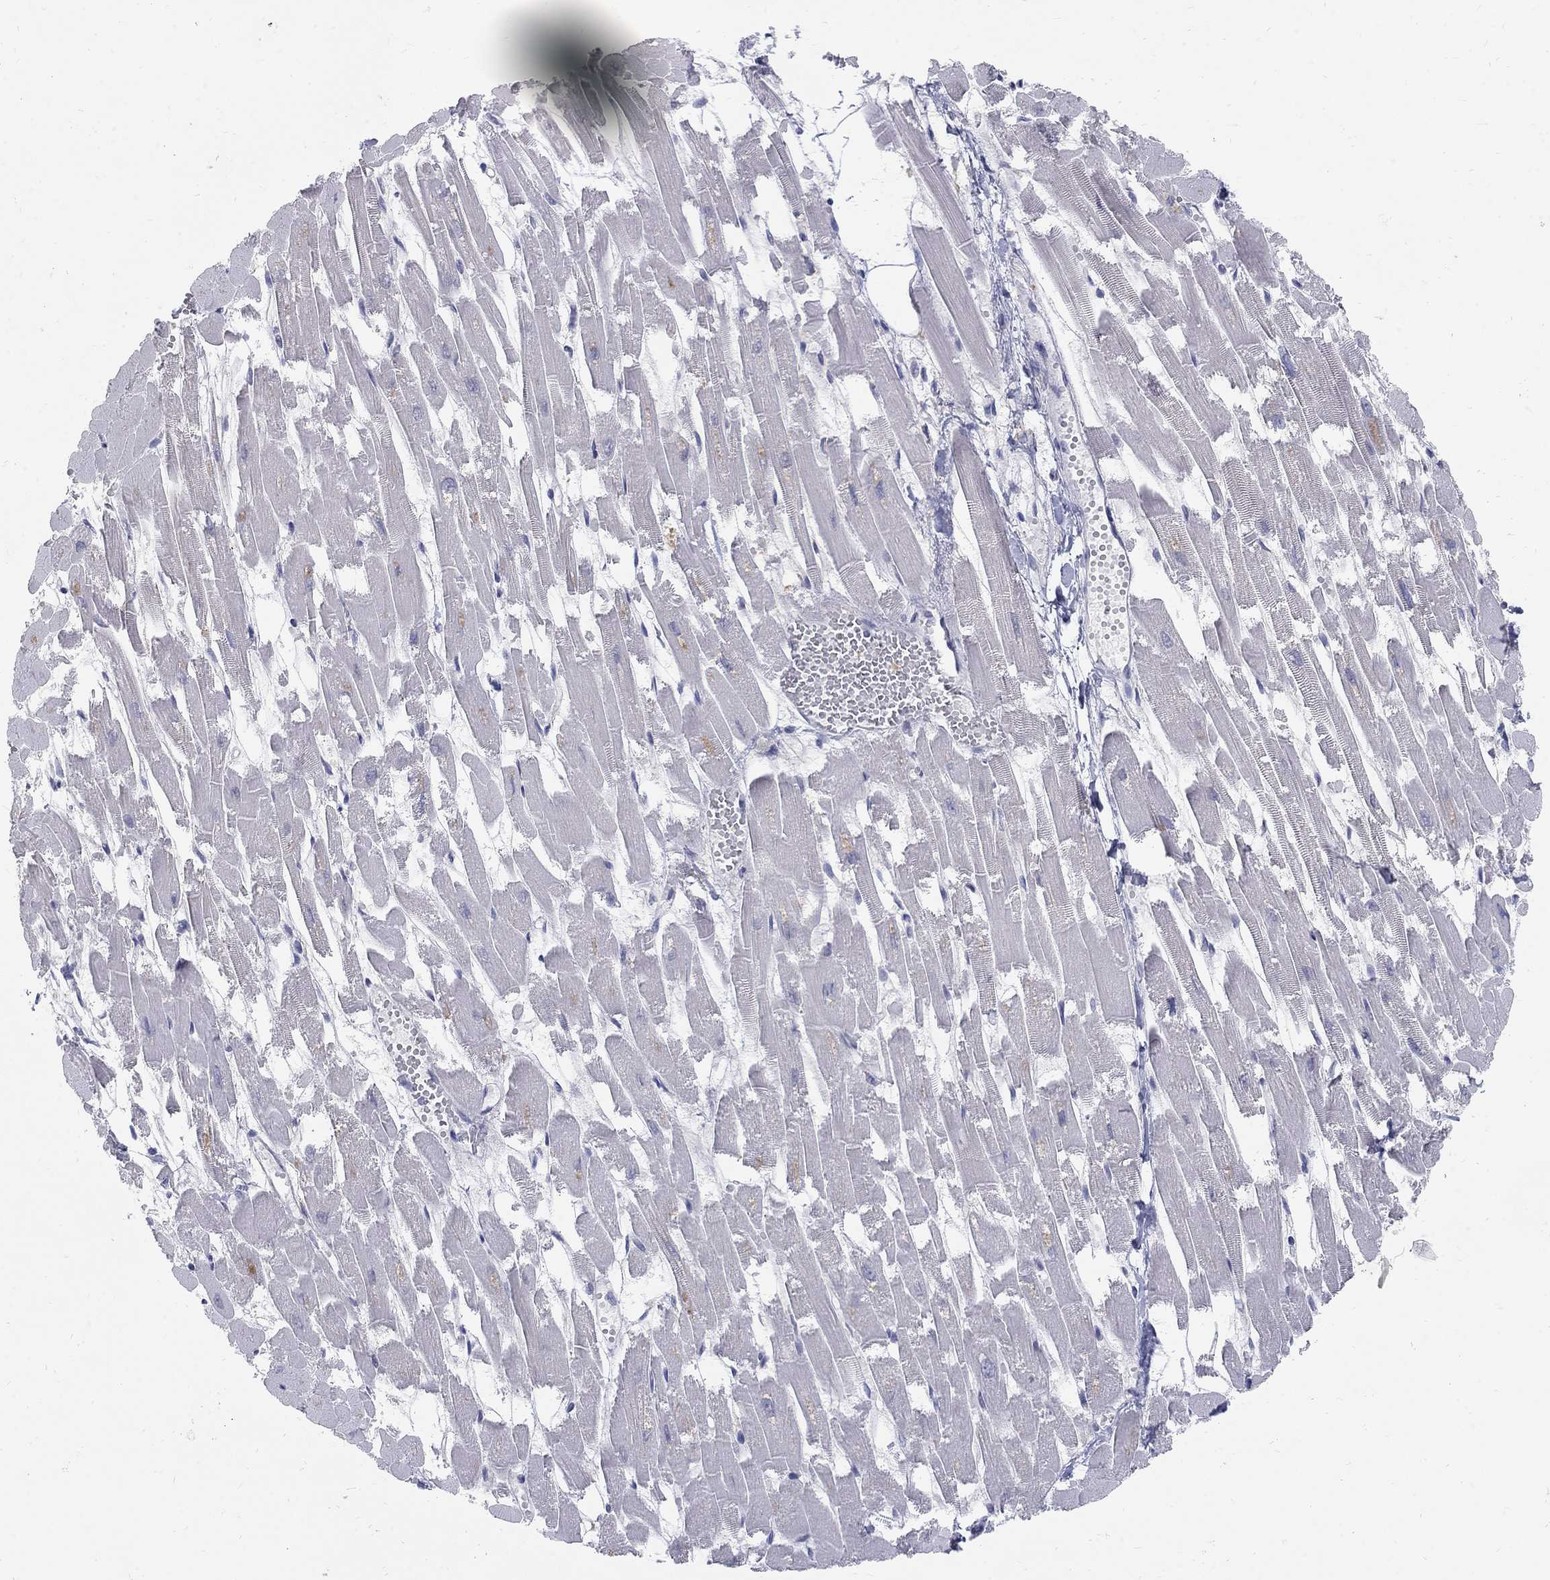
{"staining": {"intensity": "negative", "quantity": "none", "location": "none"}, "tissue": "heart muscle", "cell_type": "Cardiomyocytes", "image_type": "normal", "snomed": [{"axis": "morphology", "description": "Normal tissue, NOS"}, {"axis": "topography", "description": "Heart"}], "caption": "A photomicrograph of heart muscle stained for a protein shows no brown staining in cardiomyocytes.", "gene": "PANK3", "patient": {"sex": "female", "age": 52}}